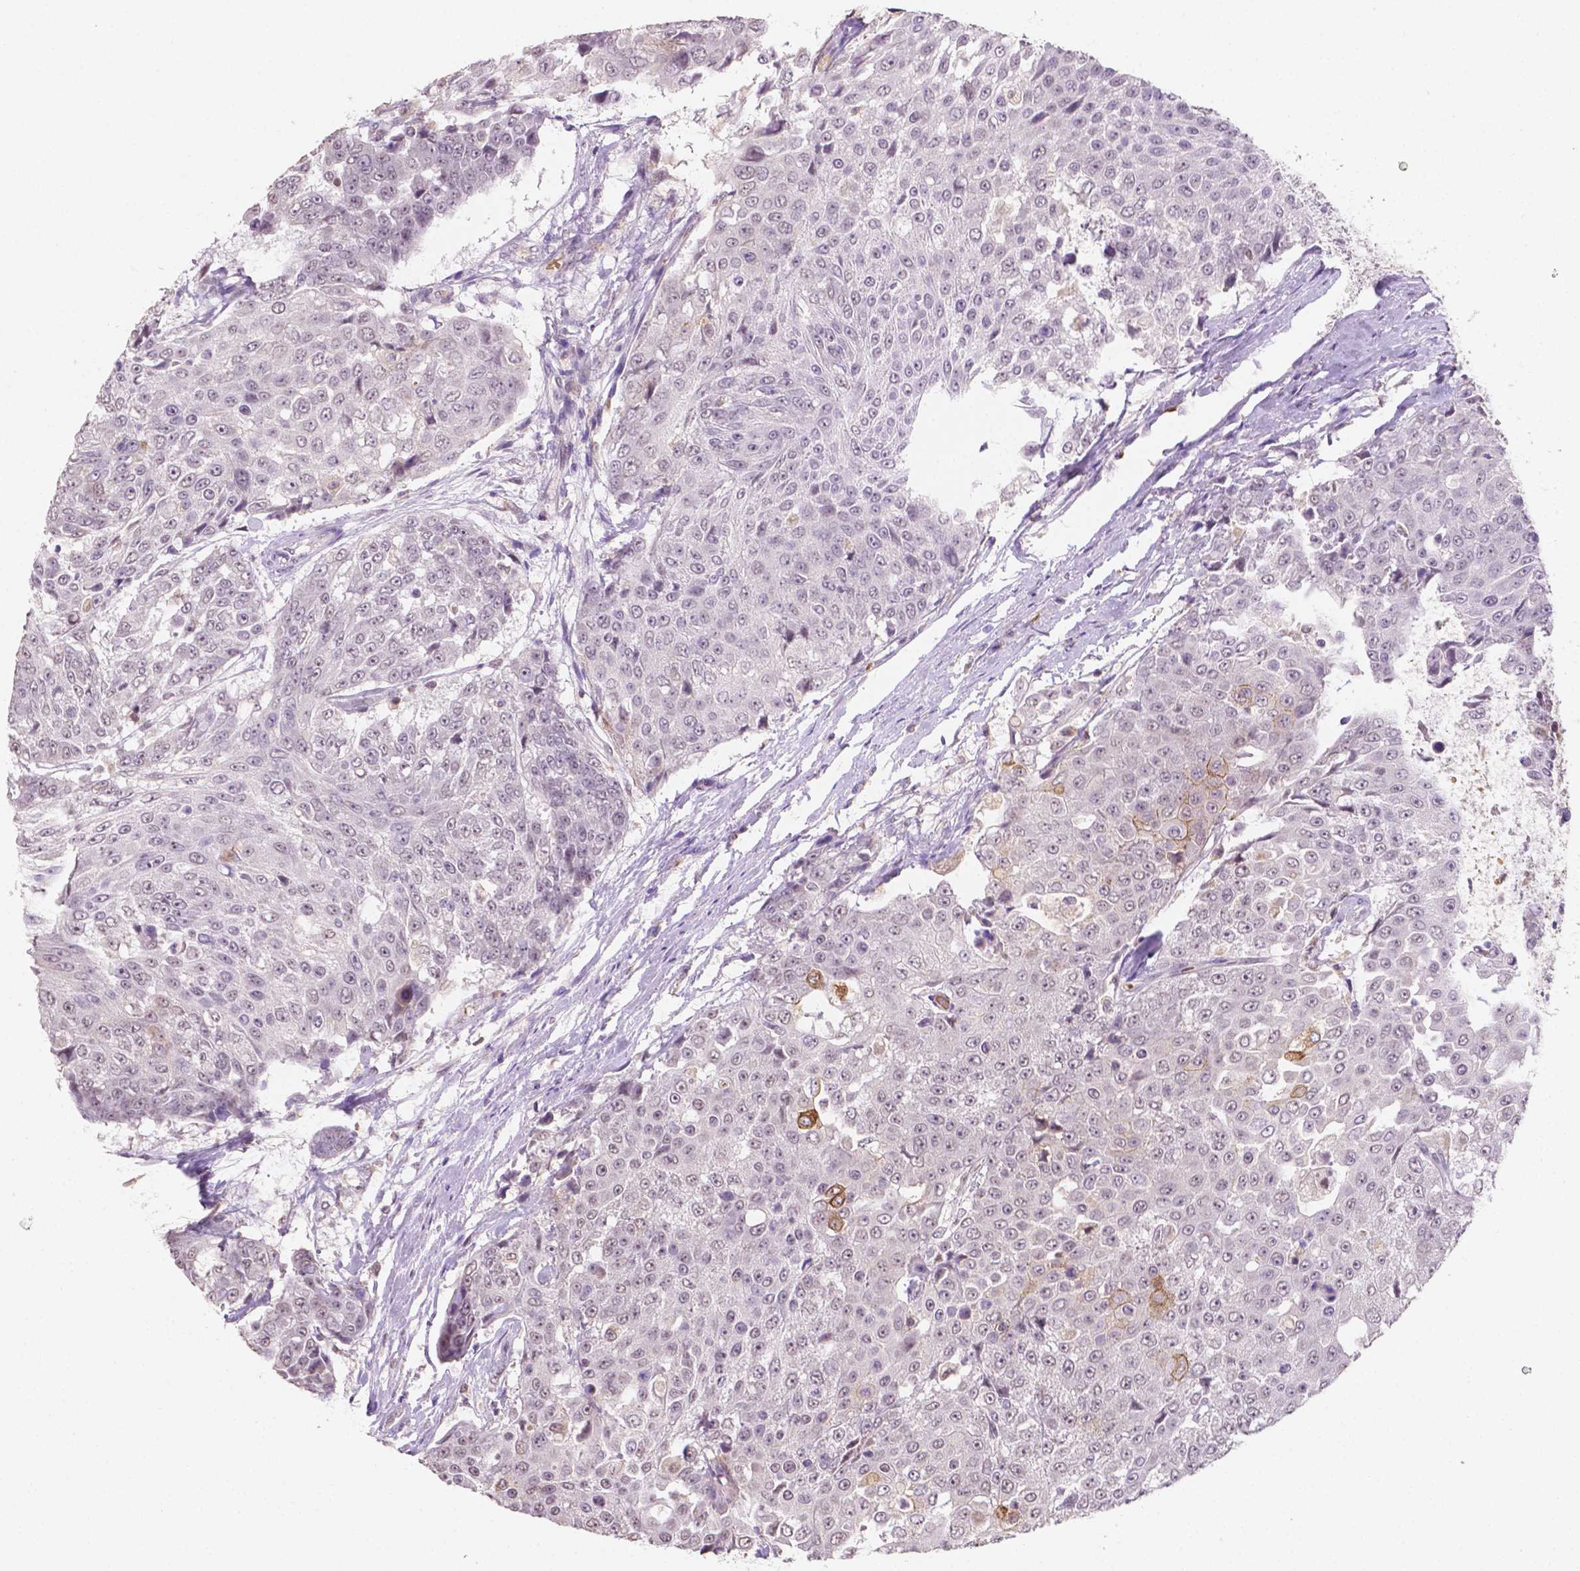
{"staining": {"intensity": "negative", "quantity": "none", "location": "none"}, "tissue": "urothelial cancer", "cell_type": "Tumor cells", "image_type": "cancer", "snomed": [{"axis": "morphology", "description": "Urothelial carcinoma, High grade"}, {"axis": "topography", "description": "Urinary bladder"}], "caption": "This is an immunohistochemistry (IHC) photomicrograph of high-grade urothelial carcinoma. There is no positivity in tumor cells.", "gene": "SHLD3", "patient": {"sex": "female", "age": 63}}